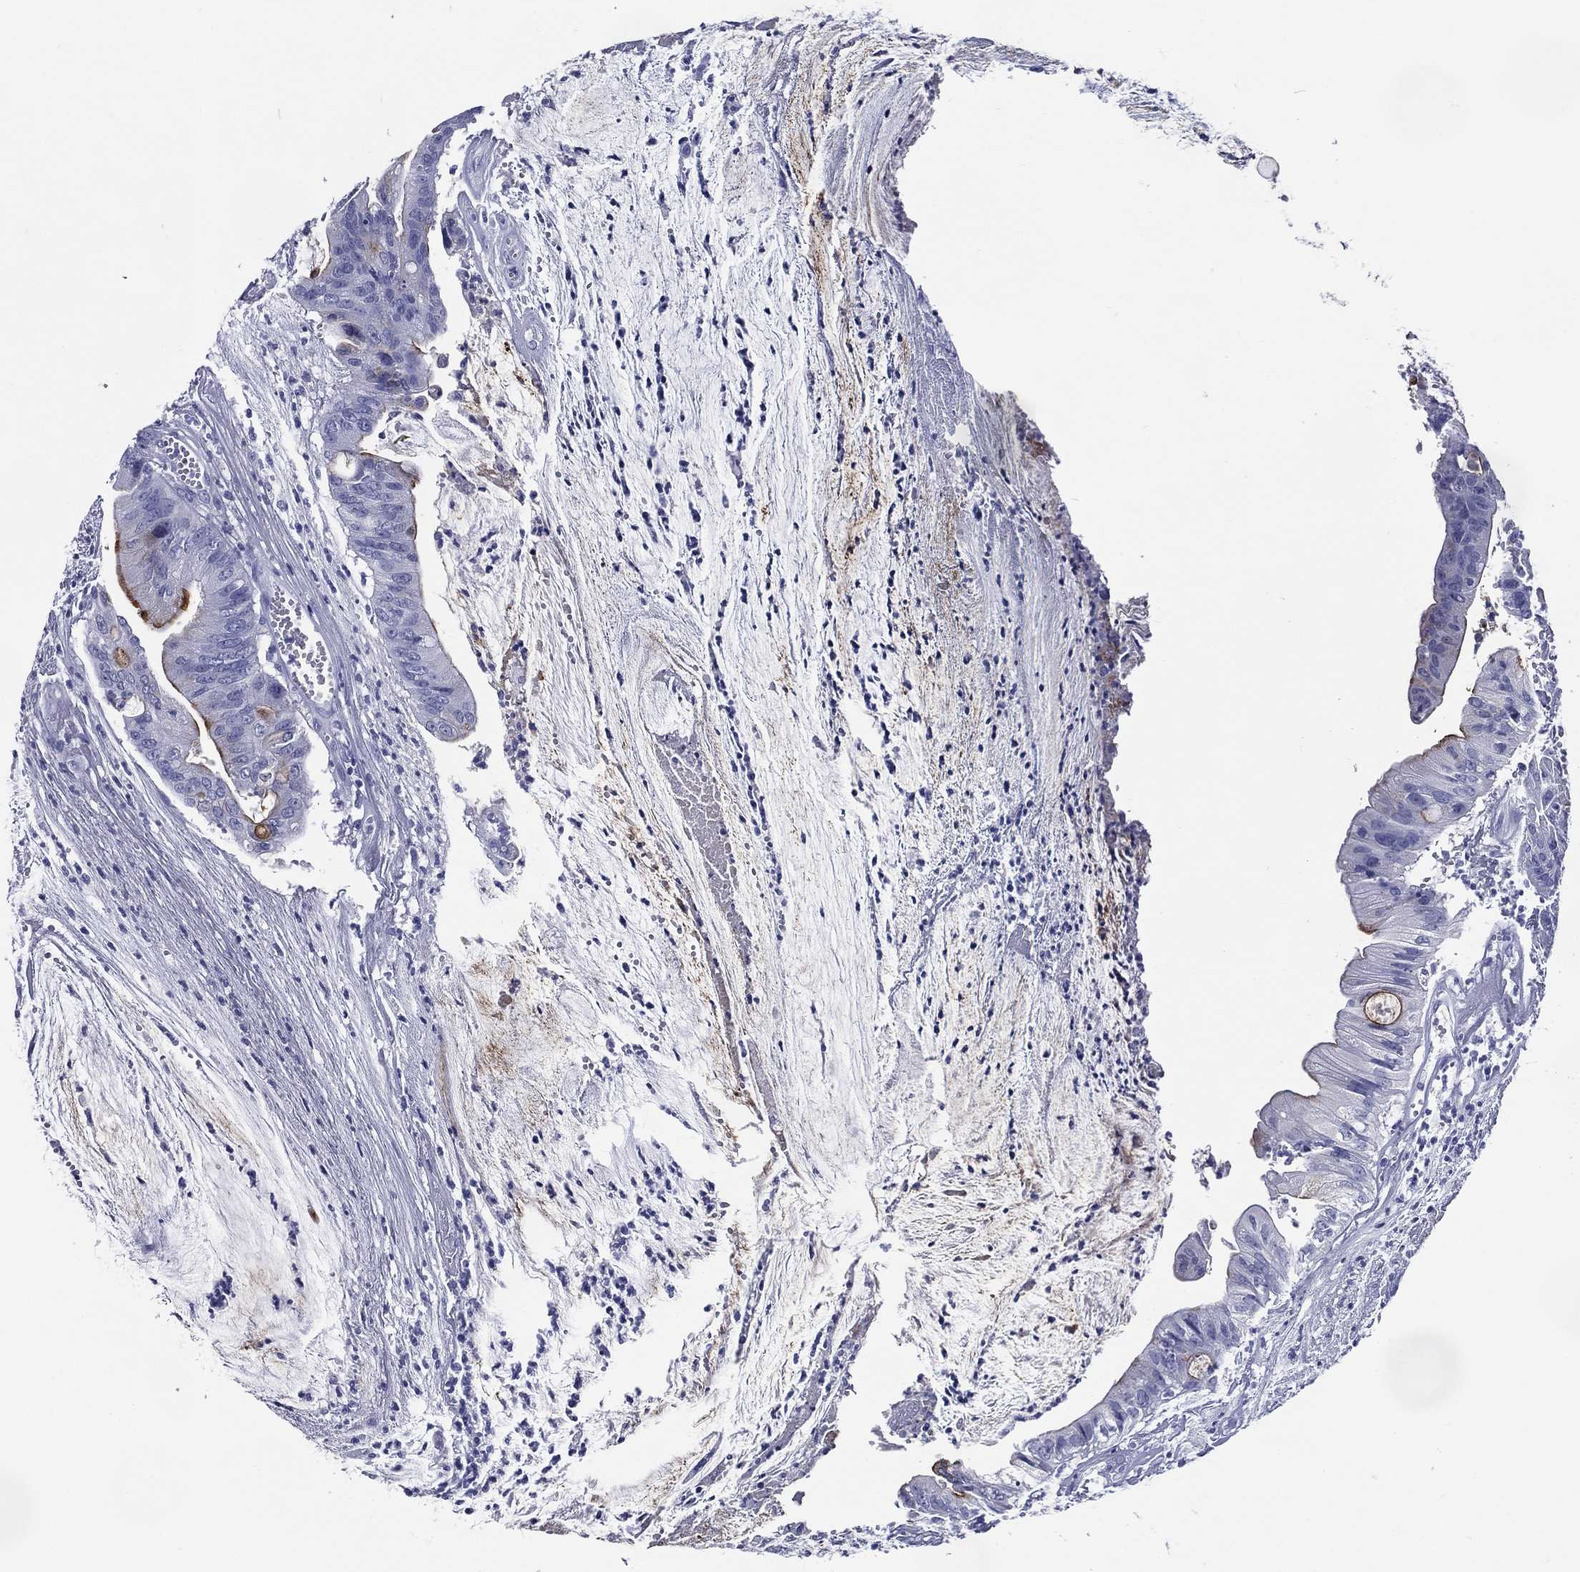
{"staining": {"intensity": "strong", "quantity": "<25%", "location": "cytoplasmic/membranous"}, "tissue": "colorectal cancer", "cell_type": "Tumor cells", "image_type": "cancer", "snomed": [{"axis": "morphology", "description": "Adenocarcinoma, NOS"}, {"axis": "topography", "description": "Colon"}], "caption": "Tumor cells reveal medium levels of strong cytoplasmic/membranous positivity in approximately <25% of cells in colorectal cancer (adenocarcinoma). (brown staining indicates protein expression, while blue staining denotes nuclei).", "gene": "ACE2", "patient": {"sex": "female", "age": 69}}